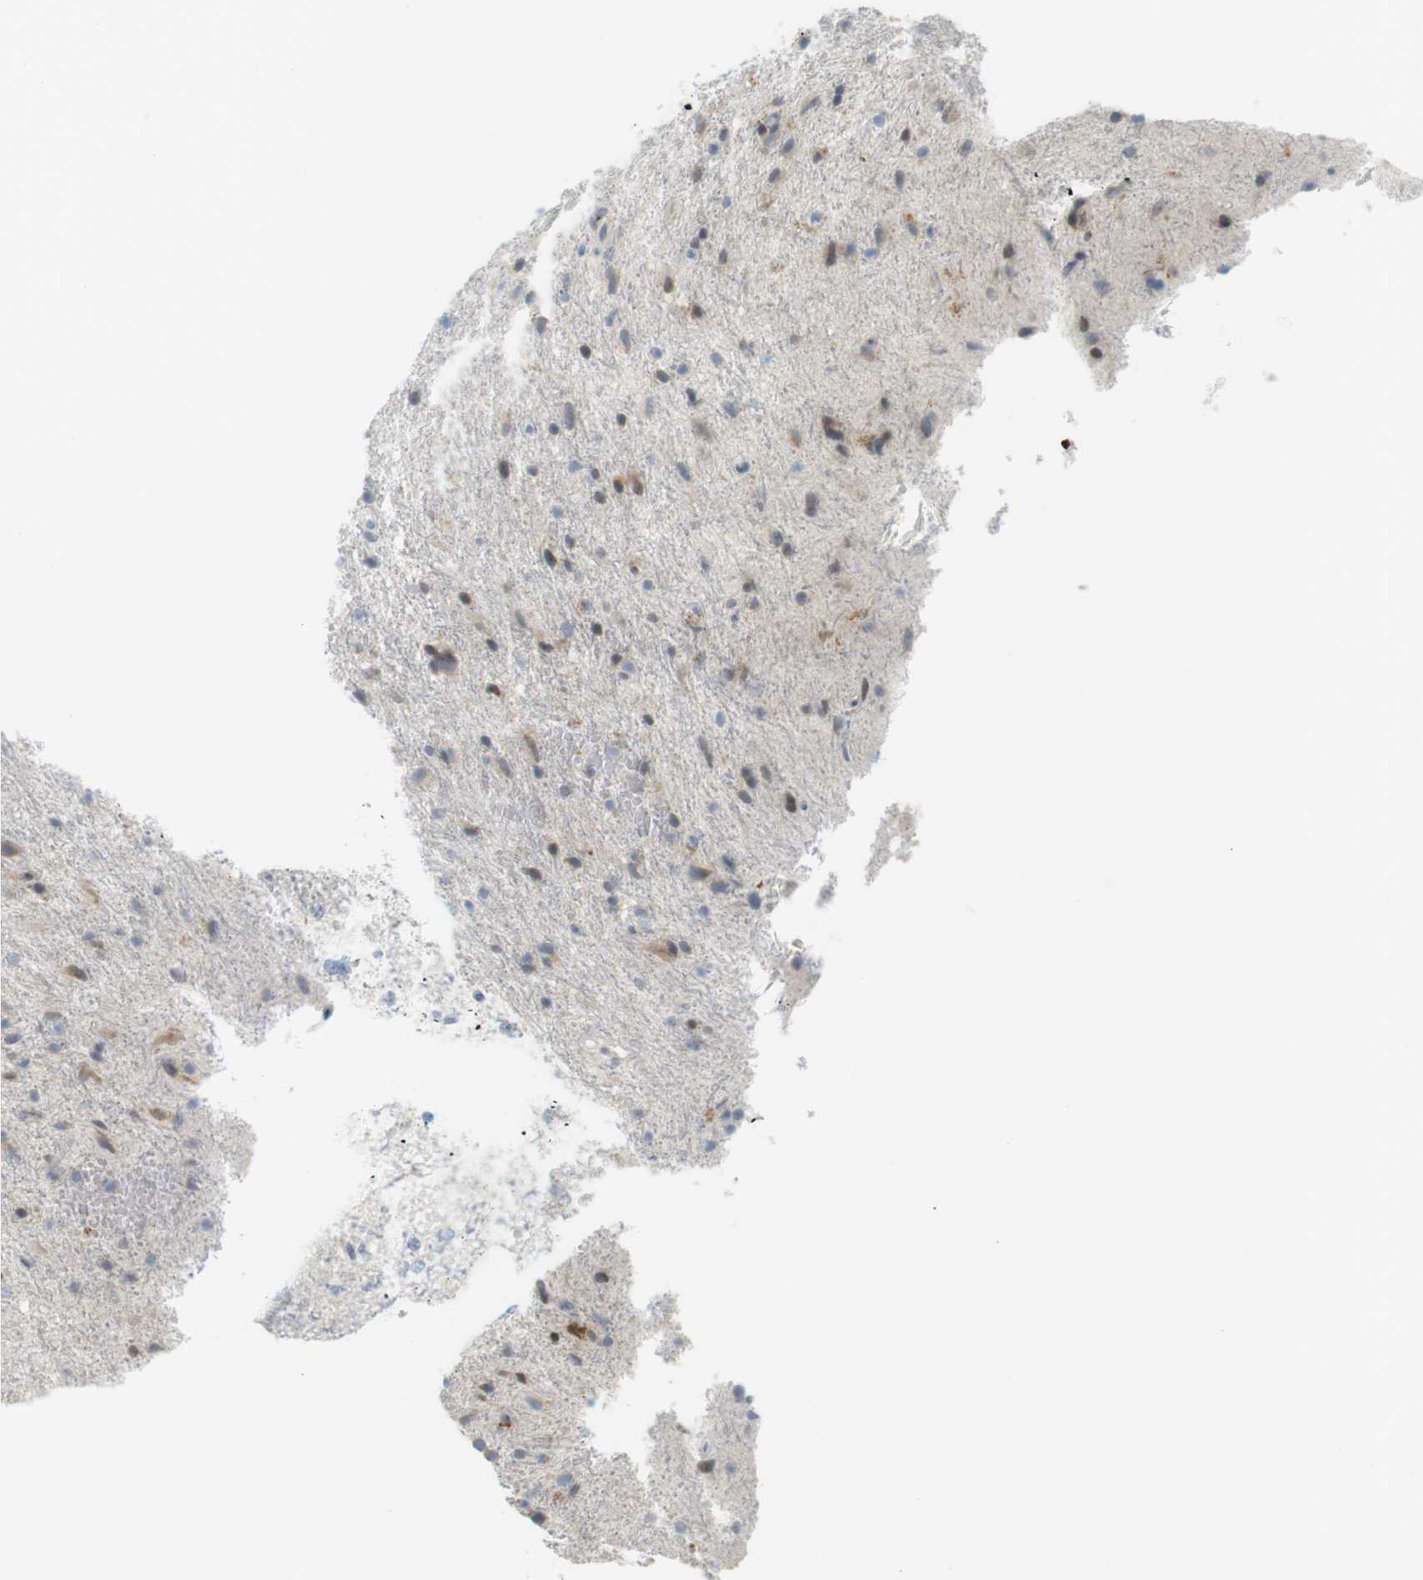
{"staining": {"intensity": "weak", "quantity": "<25%", "location": "cytoplasmic/membranous,nuclear"}, "tissue": "glioma", "cell_type": "Tumor cells", "image_type": "cancer", "snomed": [{"axis": "morphology", "description": "Glioma, malignant, Low grade"}, {"axis": "topography", "description": "Brain"}], "caption": "High power microscopy micrograph of an immunohistochemistry image of glioma, revealing no significant expression in tumor cells.", "gene": "DMC1", "patient": {"sex": "male", "age": 77}}